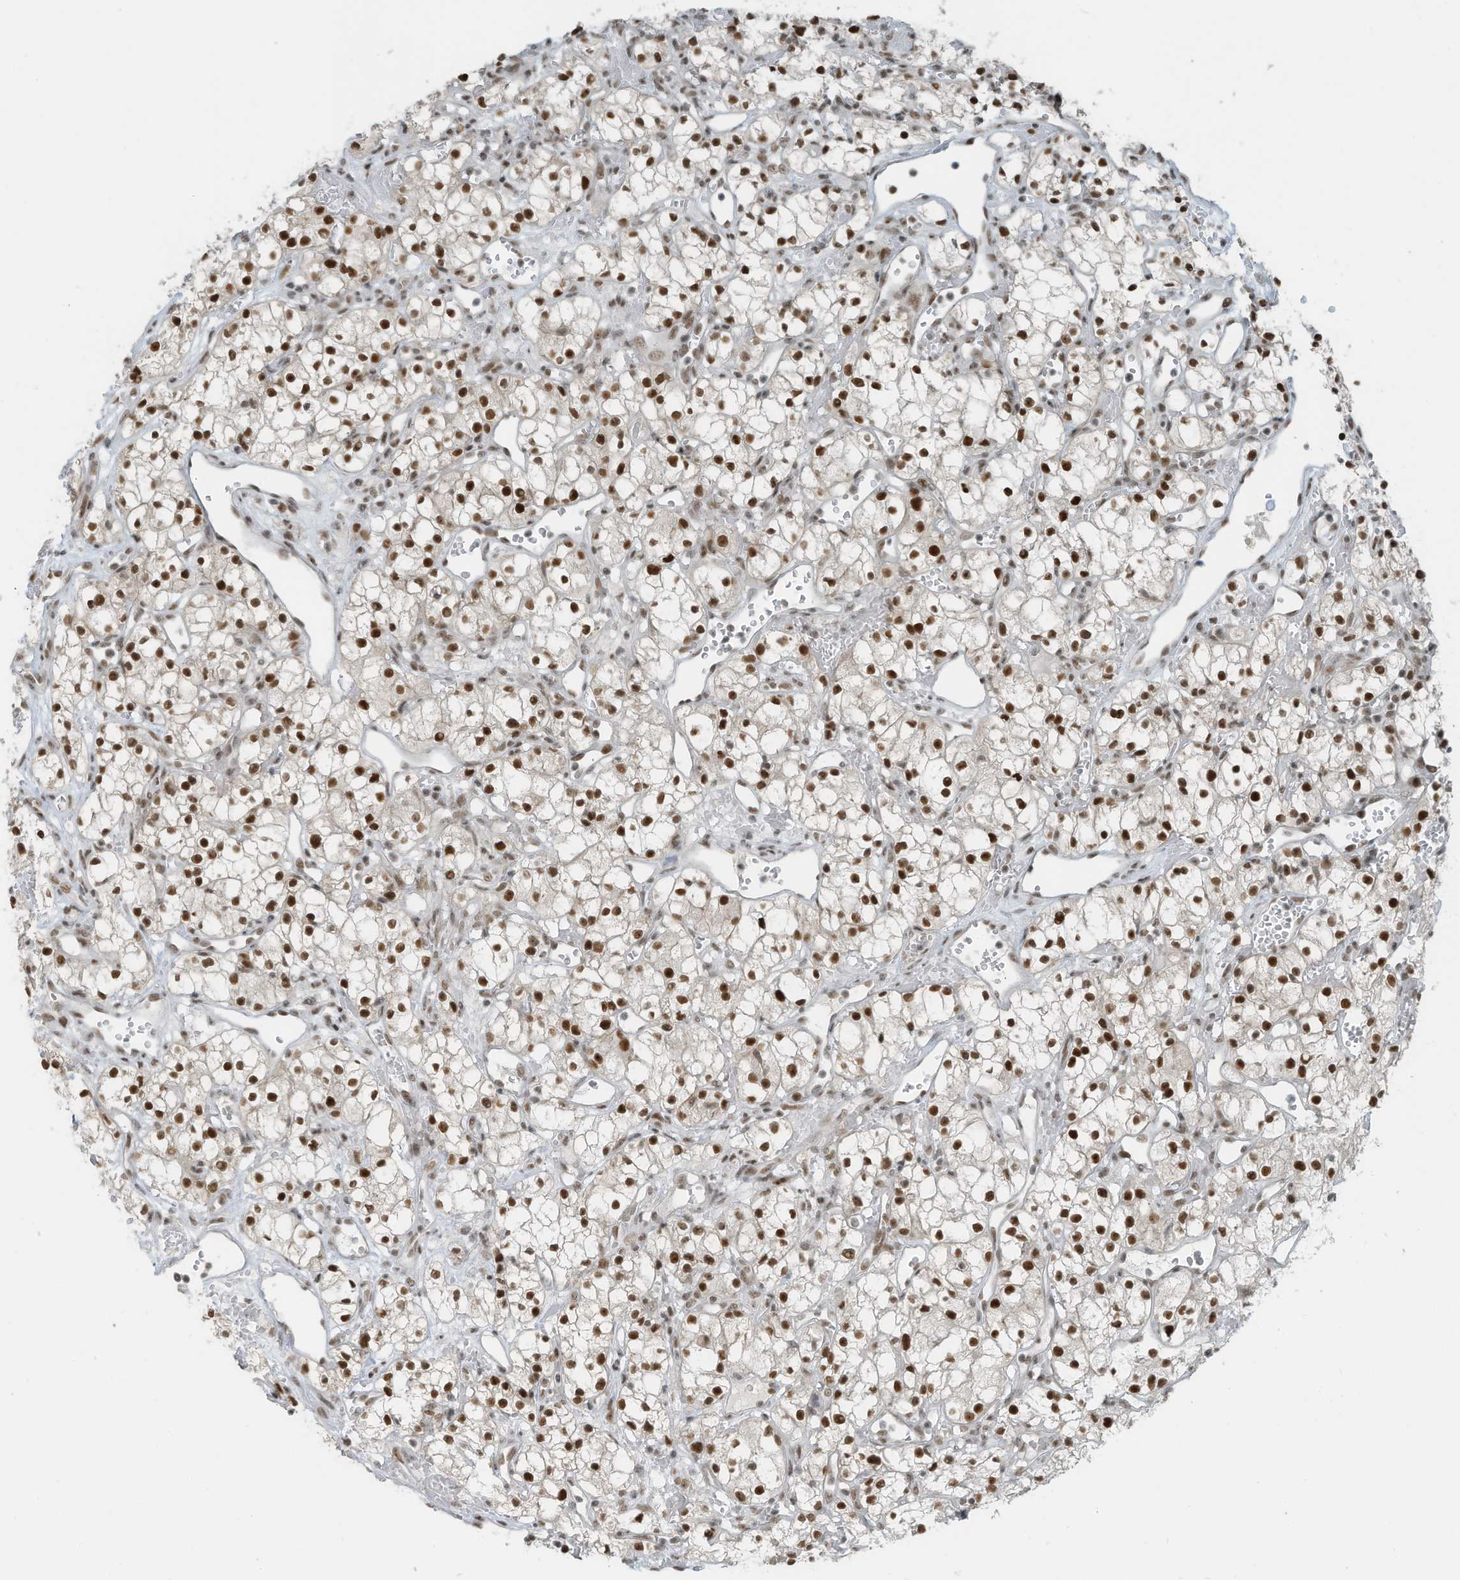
{"staining": {"intensity": "strong", "quantity": ">75%", "location": "nuclear"}, "tissue": "renal cancer", "cell_type": "Tumor cells", "image_type": "cancer", "snomed": [{"axis": "morphology", "description": "Adenocarcinoma, NOS"}, {"axis": "topography", "description": "Kidney"}], "caption": "This micrograph displays IHC staining of human renal cancer, with high strong nuclear staining in approximately >75% of tumor cells.", "gene": "WRNIP1", "patient": {"sex": "male", "age": 59}}